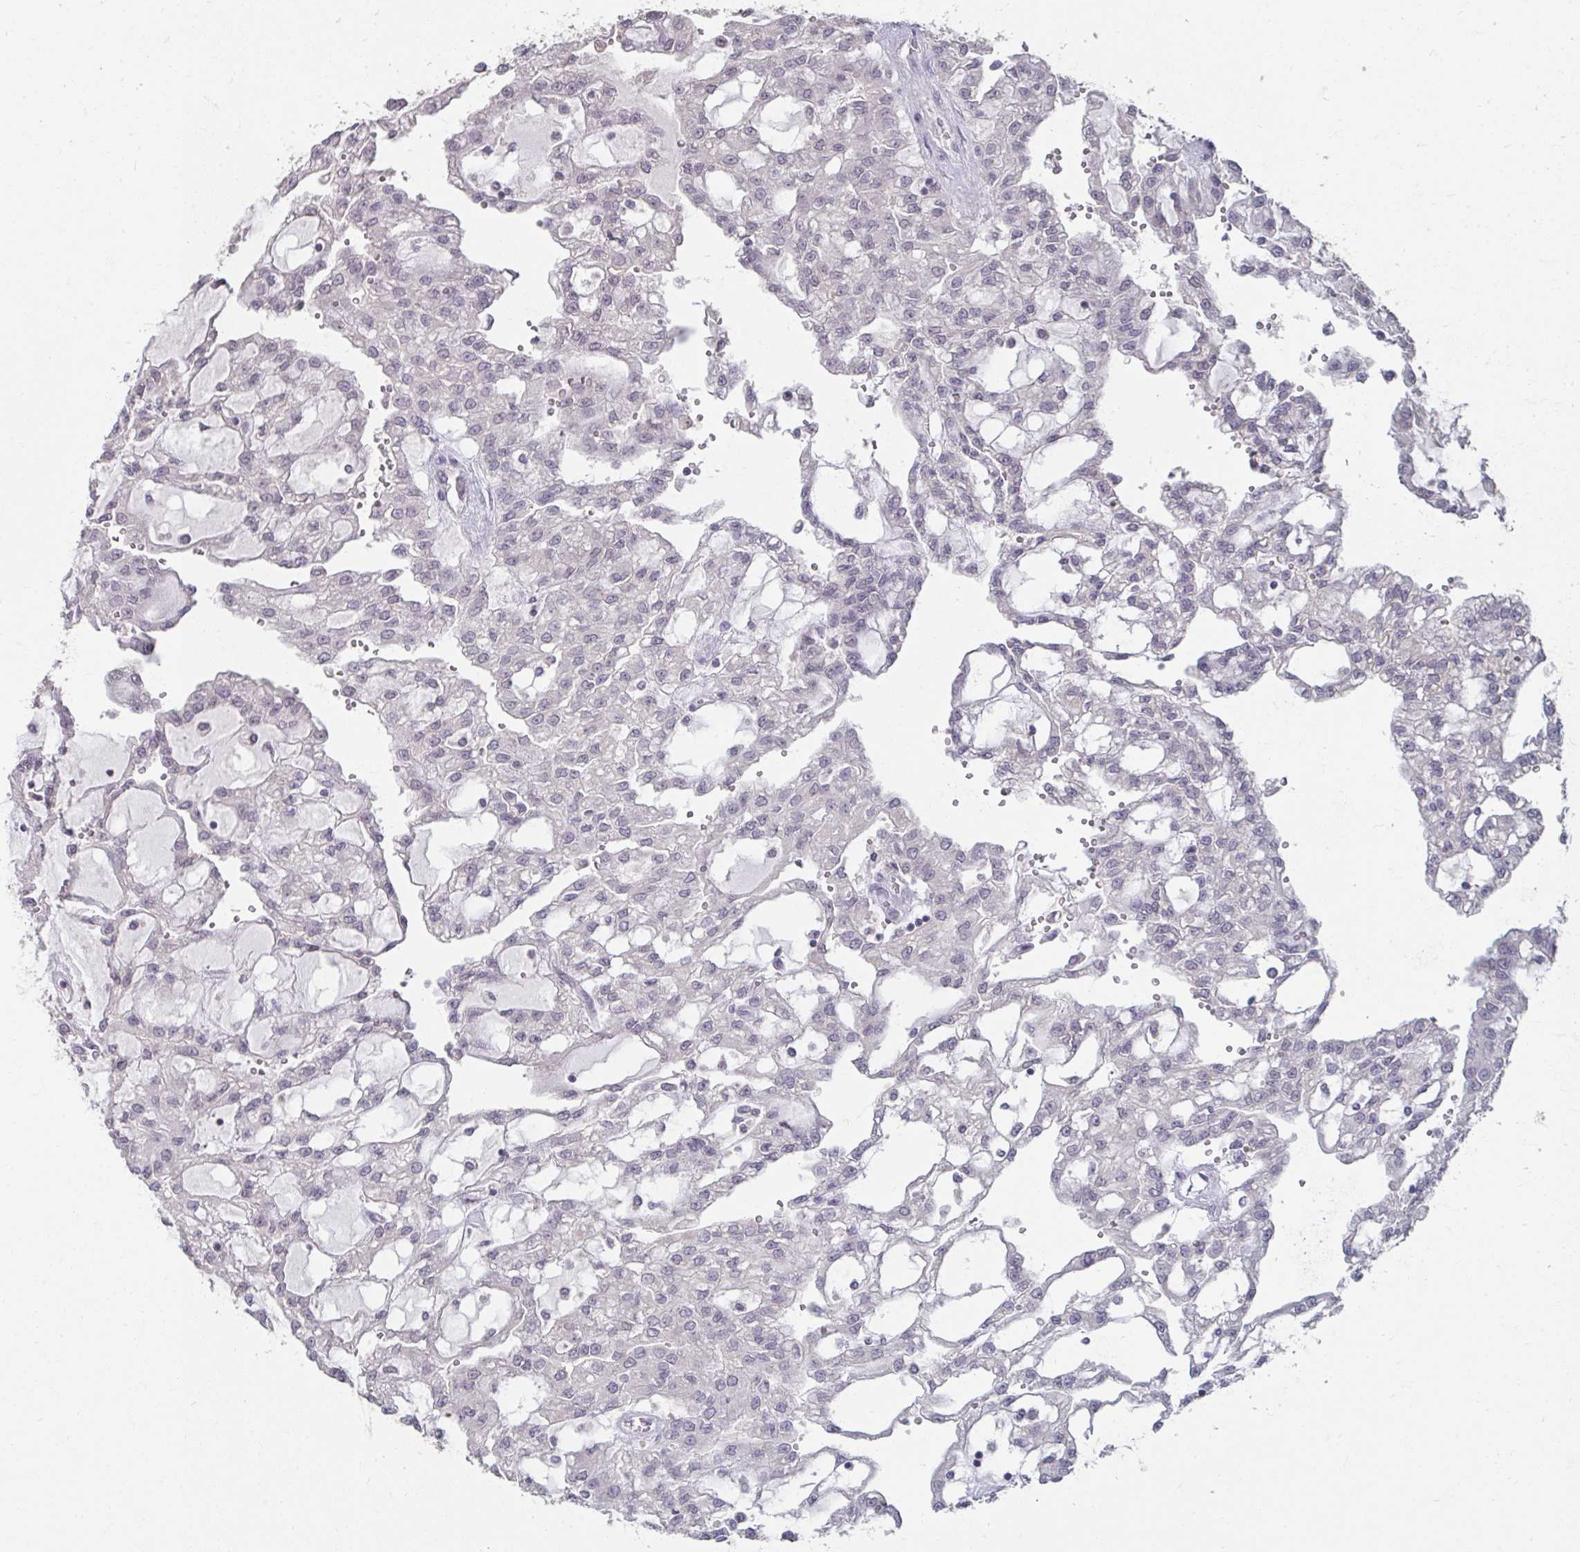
{"staining": {"intensity": "negative", "quantity": "none", "location": "none"}, "tissue": "renal cancer", "cell_type": "Tumor cells", "image_type": "cancer", "snomed": [{"axis": "morphology", "description": "Adenocarcinoma, NOS"}, {"axis": "topography", "description": "Kidney"}], "caption": "Tumor cells show no significant expression in adenocarcinoma (renal). (Stains: DAB (3,3'-diaminobenzidine) immunohistochemistry (IHC) with hematoxylin counter stain, Microscopy: brightfield microscopy at high magnification).", "gene": "NUP133", "patient": {"sex": "male", "age": 63}}